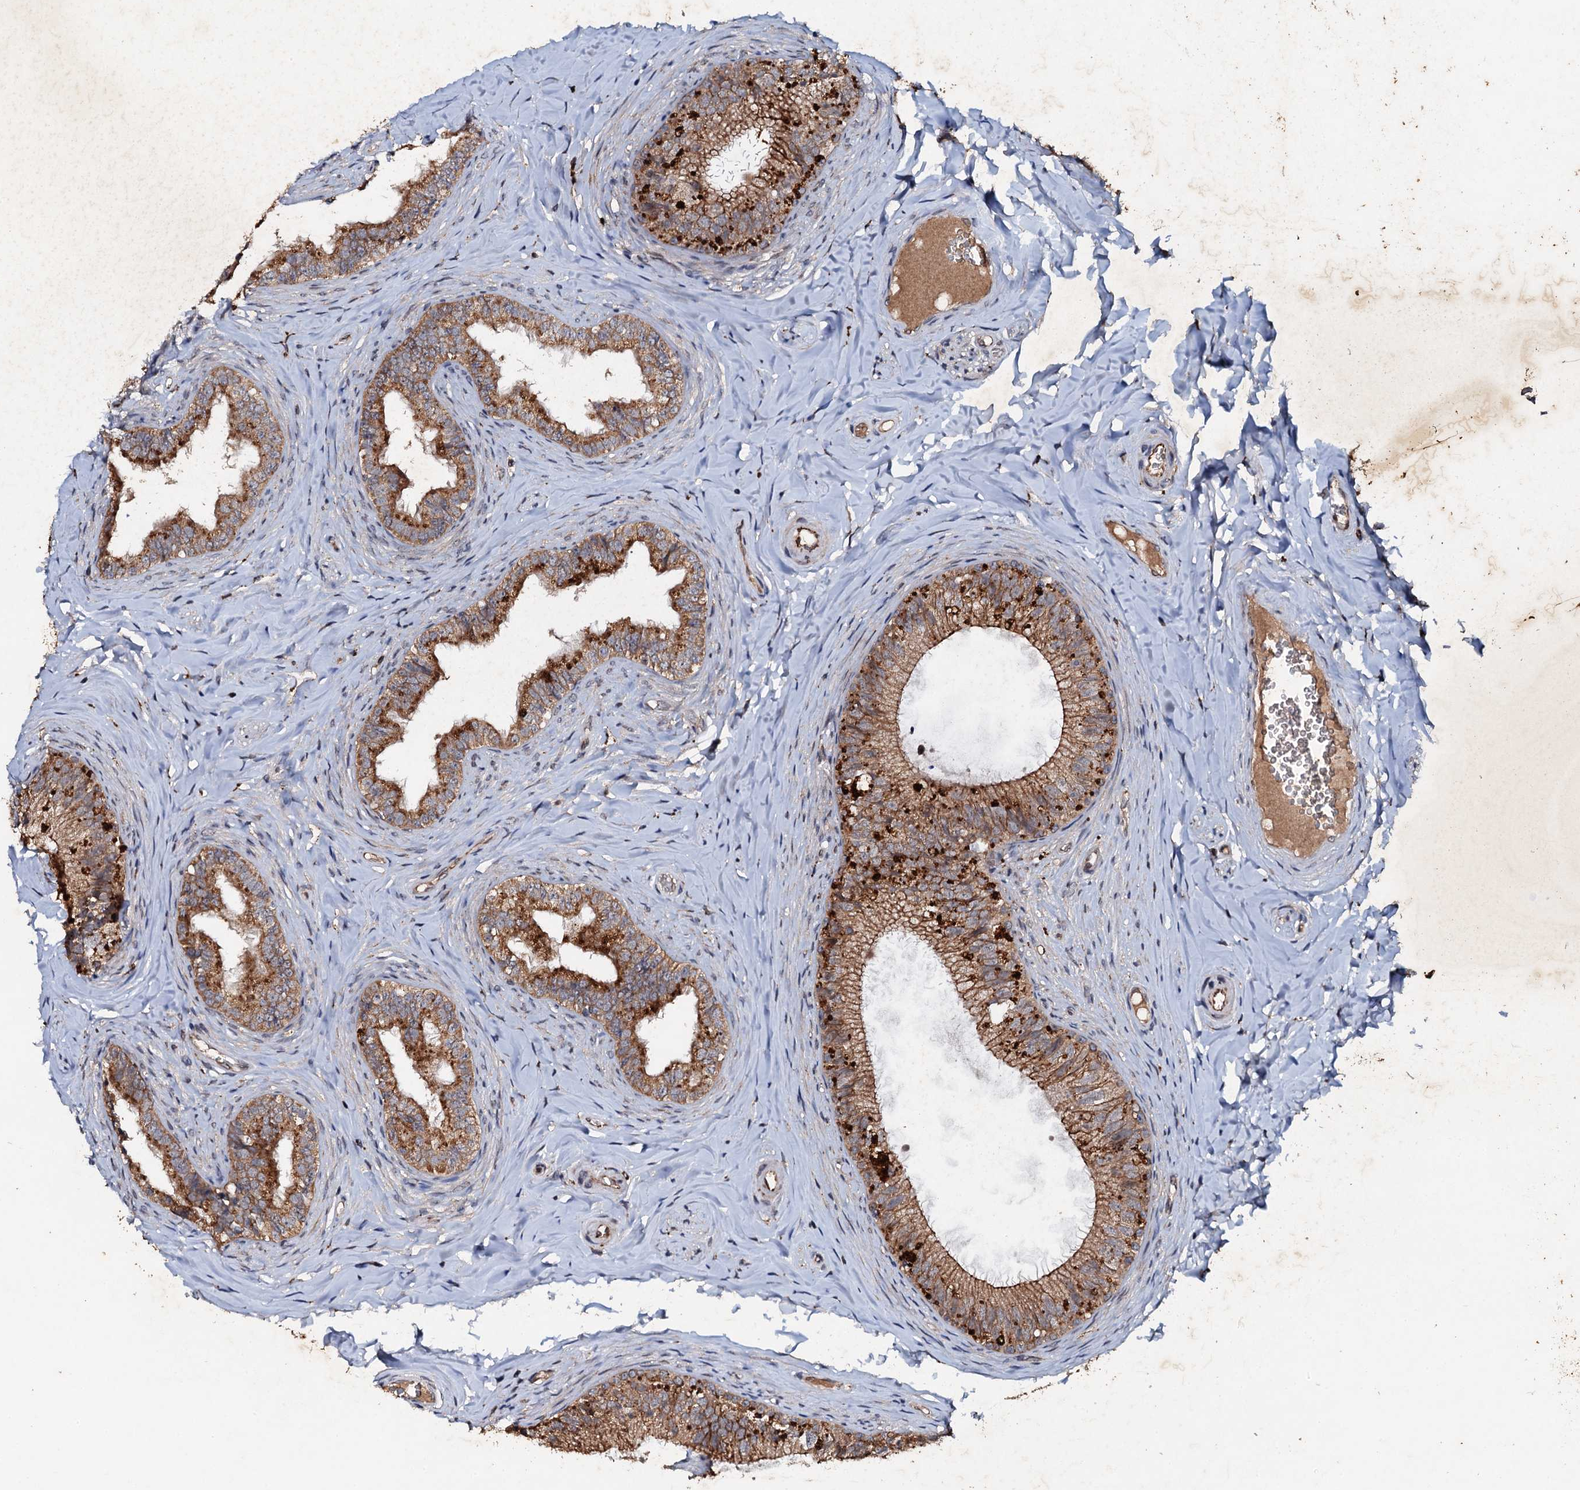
{"staining": {"intensity": "strong", "quantity": "25%-75%", "location": "cytoplasmic/membranous"}, "tissue": "epididymis", "cell_type": "Glandular cells", "image_type": "normal", "snomed": [{"axis": "morphology", "description": "Normal tissue, NOS"}, {"axis": "topography", "description": "Epididymis"}], "caption": "DAB (3,3'-diaminobenzidine) immunohistochemical staining of normal epididymis exhibits strong cytoplasmic/membranous protein expression in approximately 25%-75% of glandular cells.", "gene": "ADAMTS10", "patient": {"sex": "male", "age": 34}}